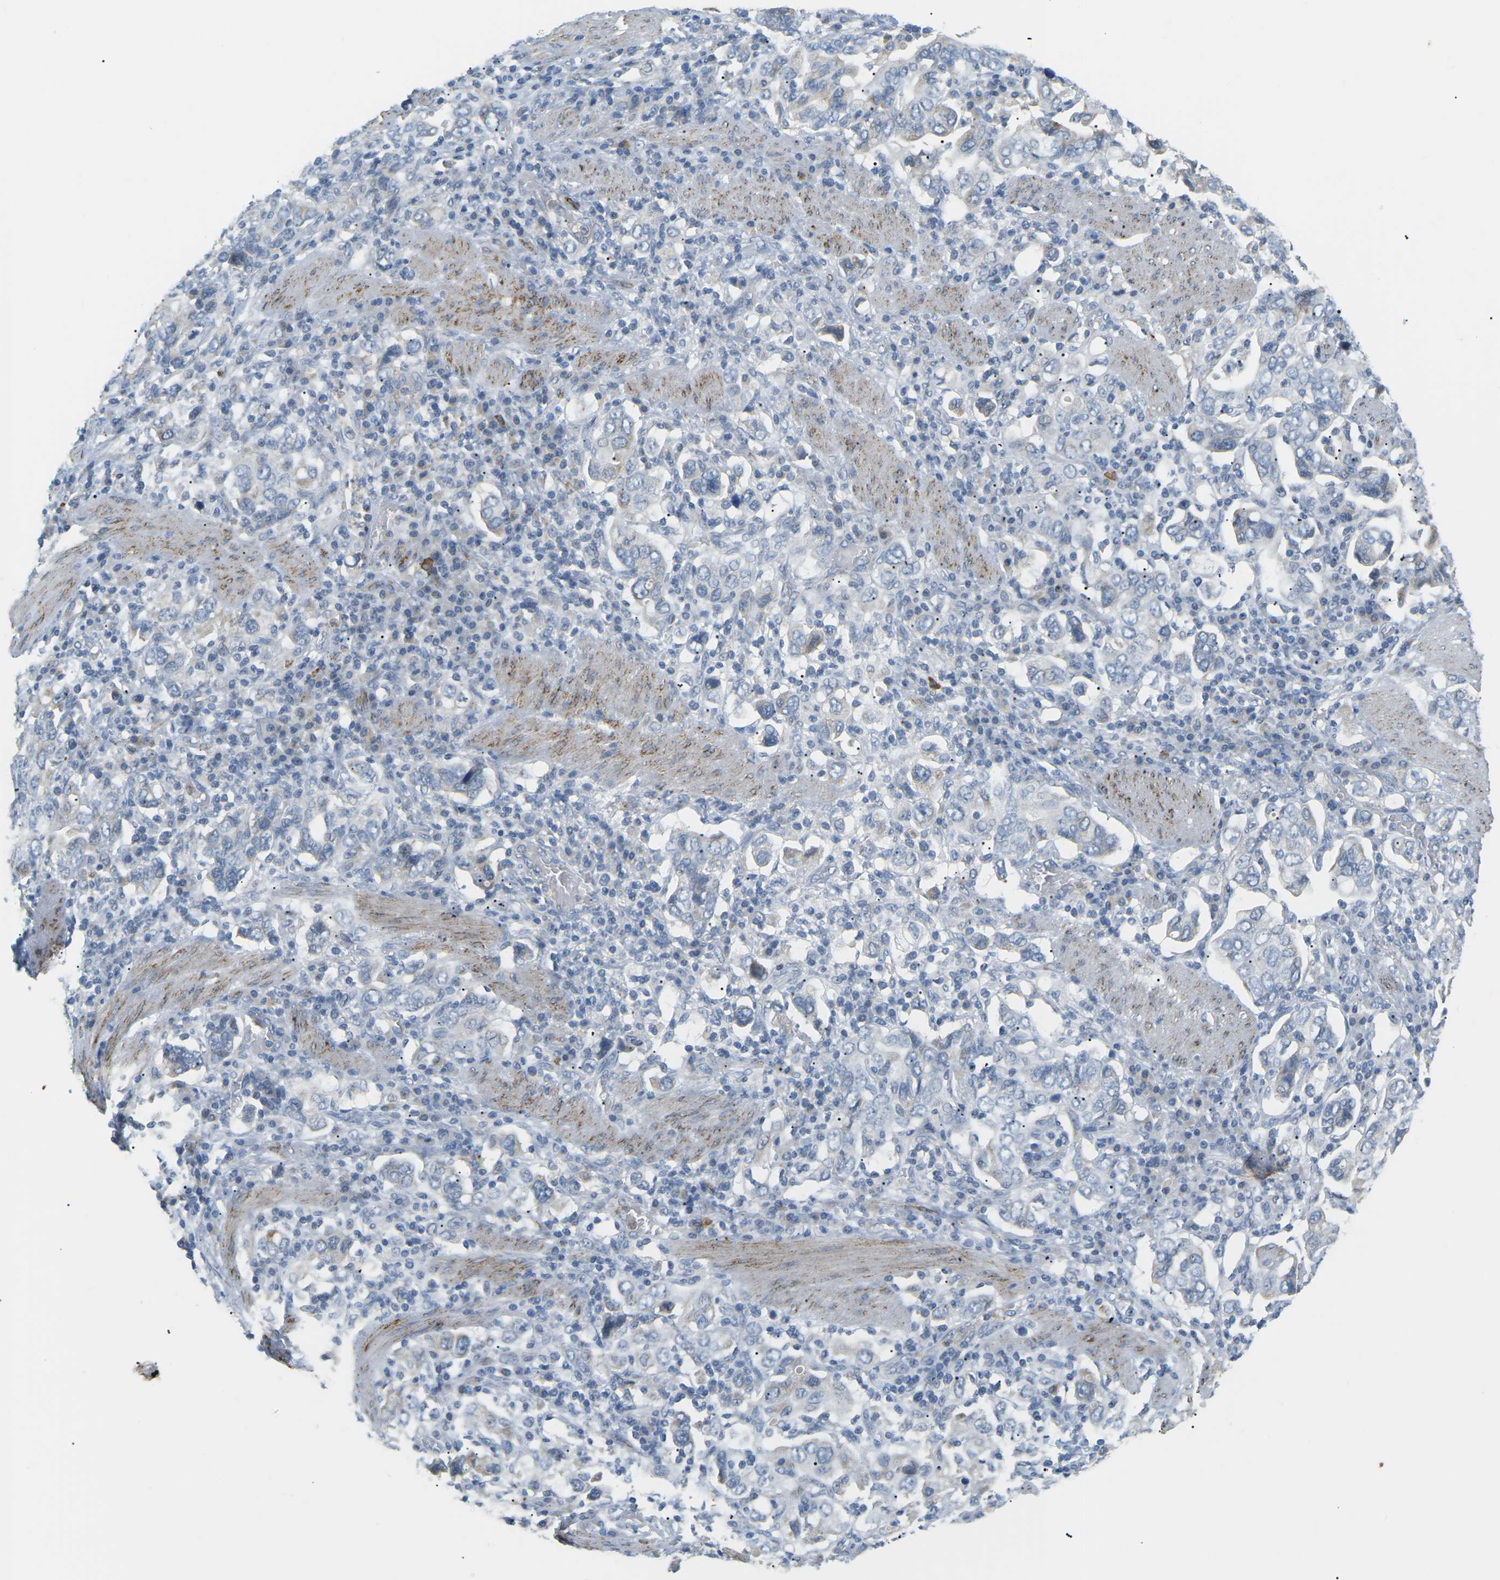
{"staining": {"intensity": "negative", "quantity": "none", "location": "none"}, "tissue": "stomach cancer", "cell_type": "Tumor cells", "image_type": "cancer", "snomed": [{"axis": "morphology", "description": "Adenocarcinoma, NOS"}, {"axis": "topography", "description": "Stomach, upper"}], "caption": "DAB (3,3'-diaminobenzidine) immunohistochemical staining of human stomach cancer displays no significant positivity in tumor cells.", "gene": "CD300E", "patient": {"sex": "male", "age": 62}}